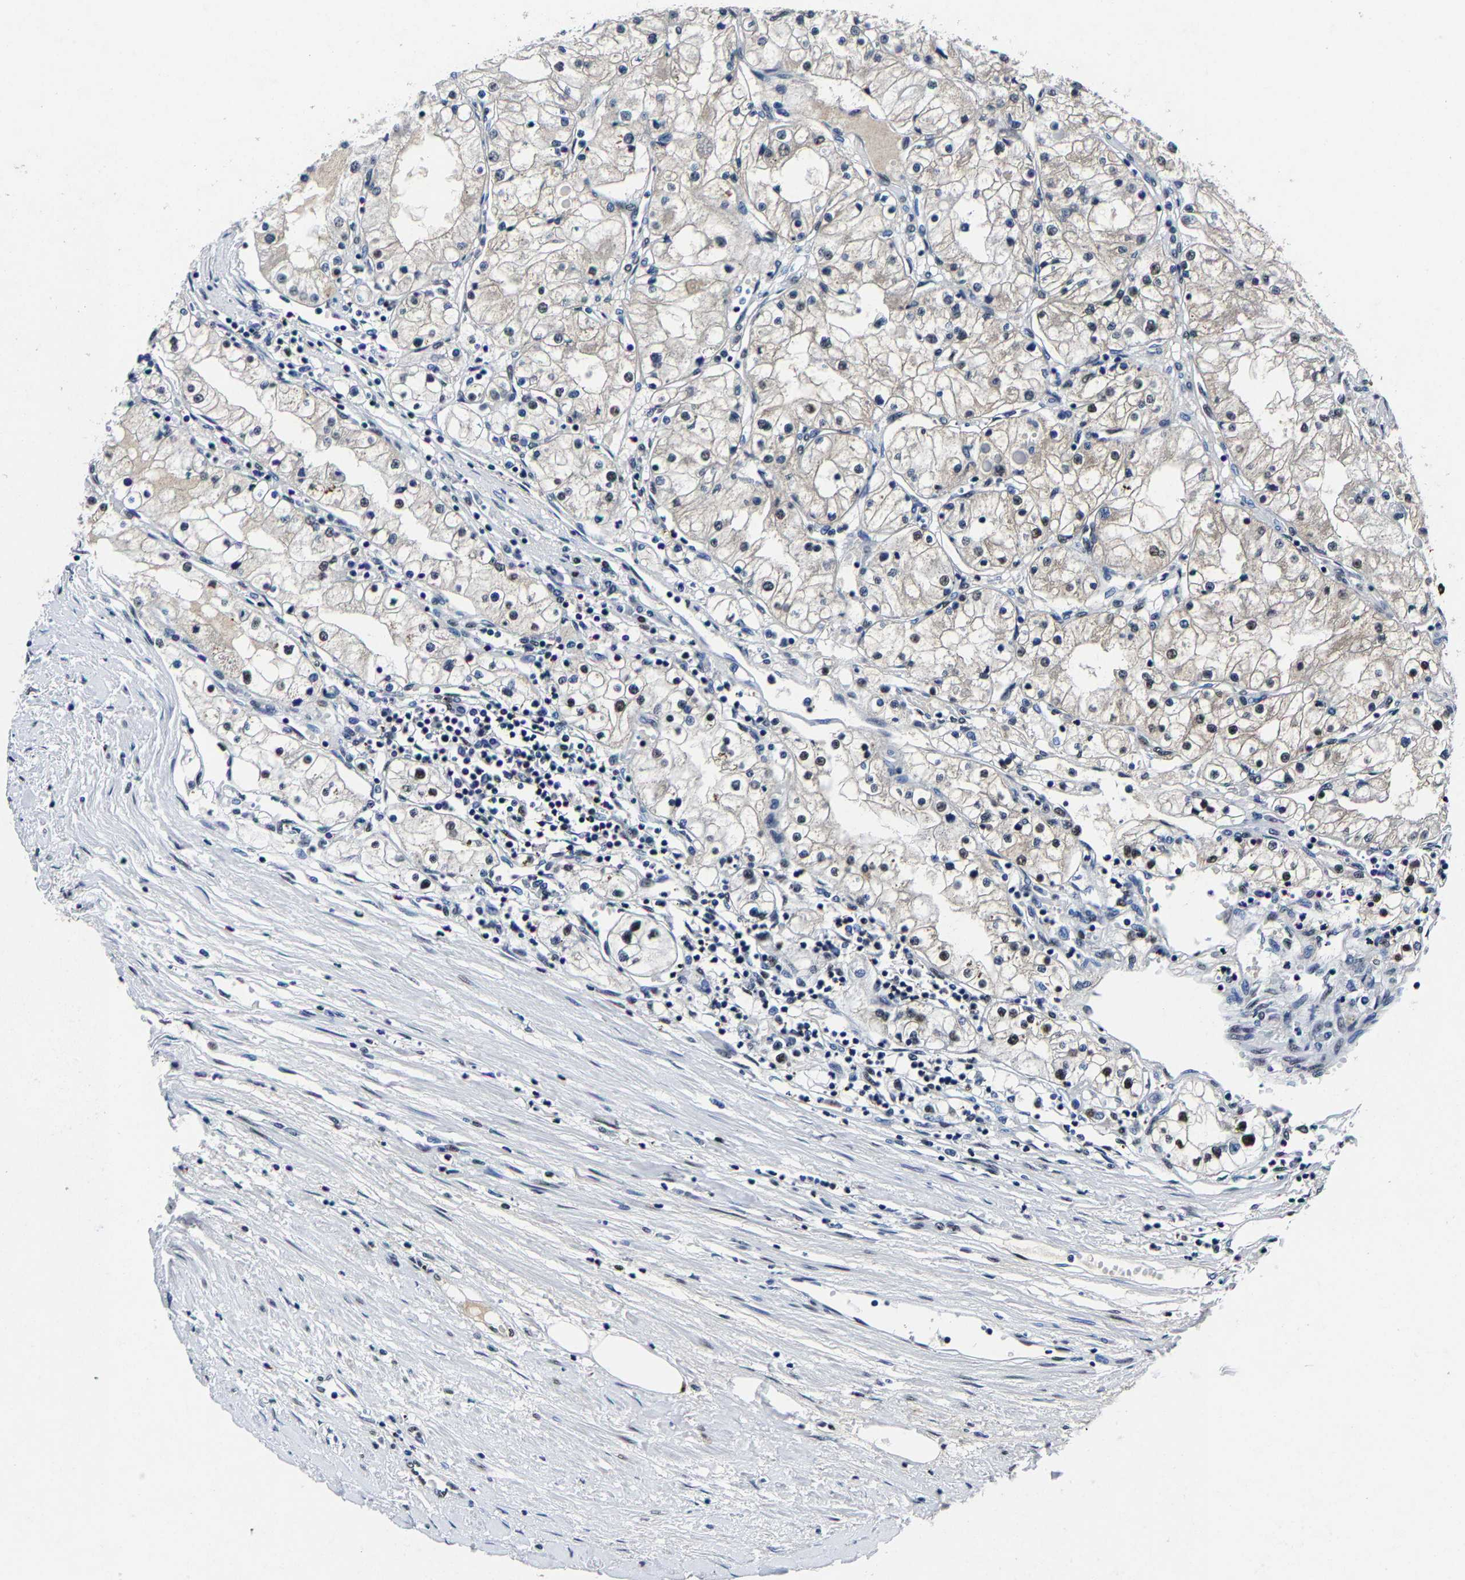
{"staining": {"intensity": "weak", "quantity": "<25%", "location": "nuclear"}, "tissue": "renal cancer", "cell_type": "Tumor cells", "image_type": "cancer", "snomed": [{"axis": "morphology", "description": "Adenocarcinoma, NOS"}, {"axis": "topography", "description": "Kidney"}], "caption": "High magnification brightfield microscopy of adenocarcinoma (renal) stained with DAB (brown) and counterstained with hematoxylin (blue): tumor cells show no significant staining.", "gene": "RBM45", "patient": {"sex": "male", "age": 68}}